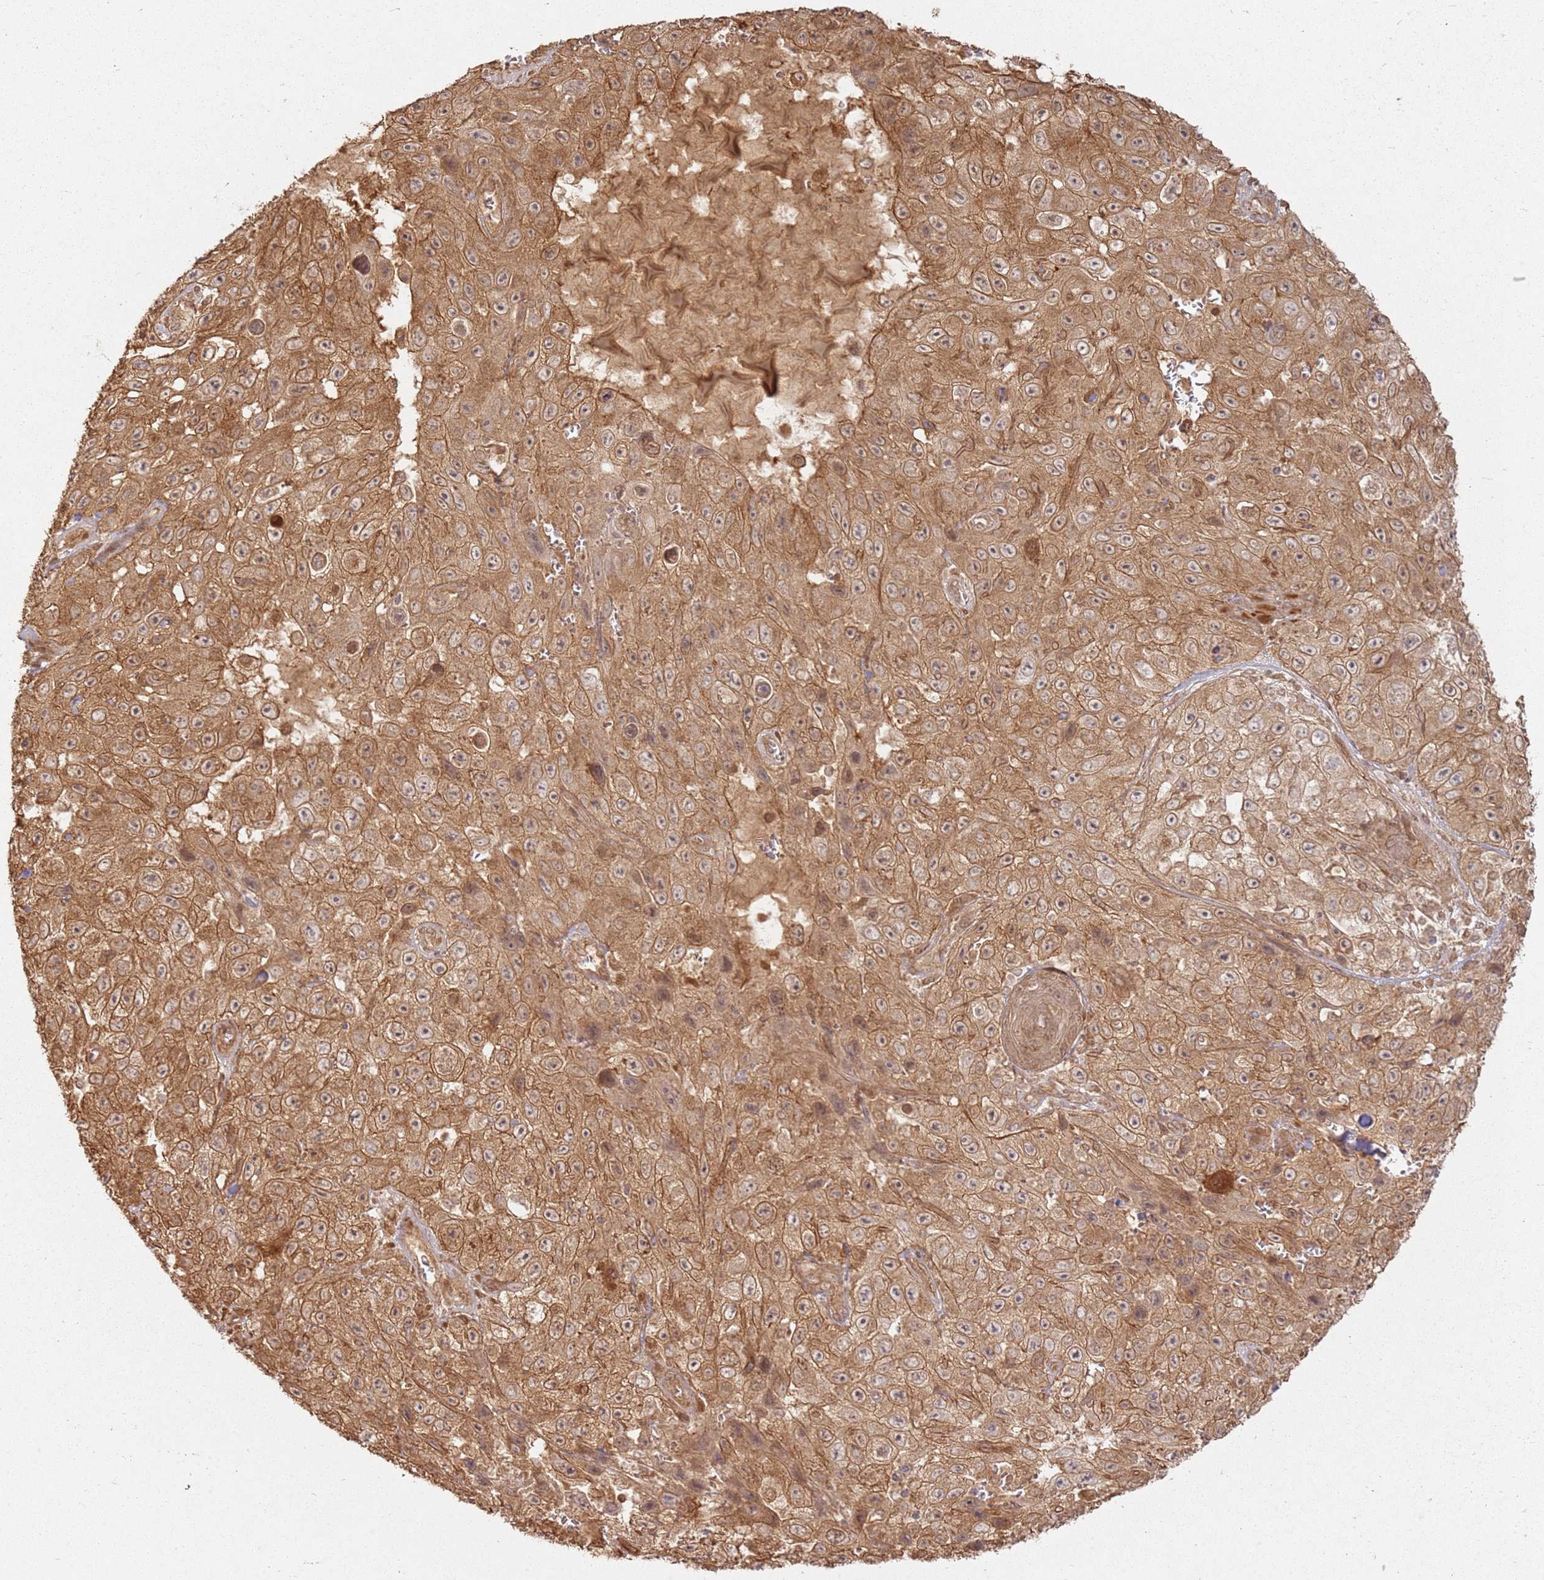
{"staining": {"intensity": "moderate", "quantity": ">75%", "location": "cytoplasmic/membranous"}, "tissue": "skin cancer", "cell_type": "Tumor cells", "image_type": "cancer", "snomed": [{"axis": "morphology", "description": "Squamous cell carcinoma, NOS"}, {"axis": "topography", "description": "Skin"}], "caption": "Skin cancer (squamous cell carcinoma) was stained to show a protein in brown. There is medium levels of moderate cytoplasmic/membranous expression in approximately >75% of tumor cells.", "gene": "ZNF776", "patient": {"sex": "male", "age": 82}}